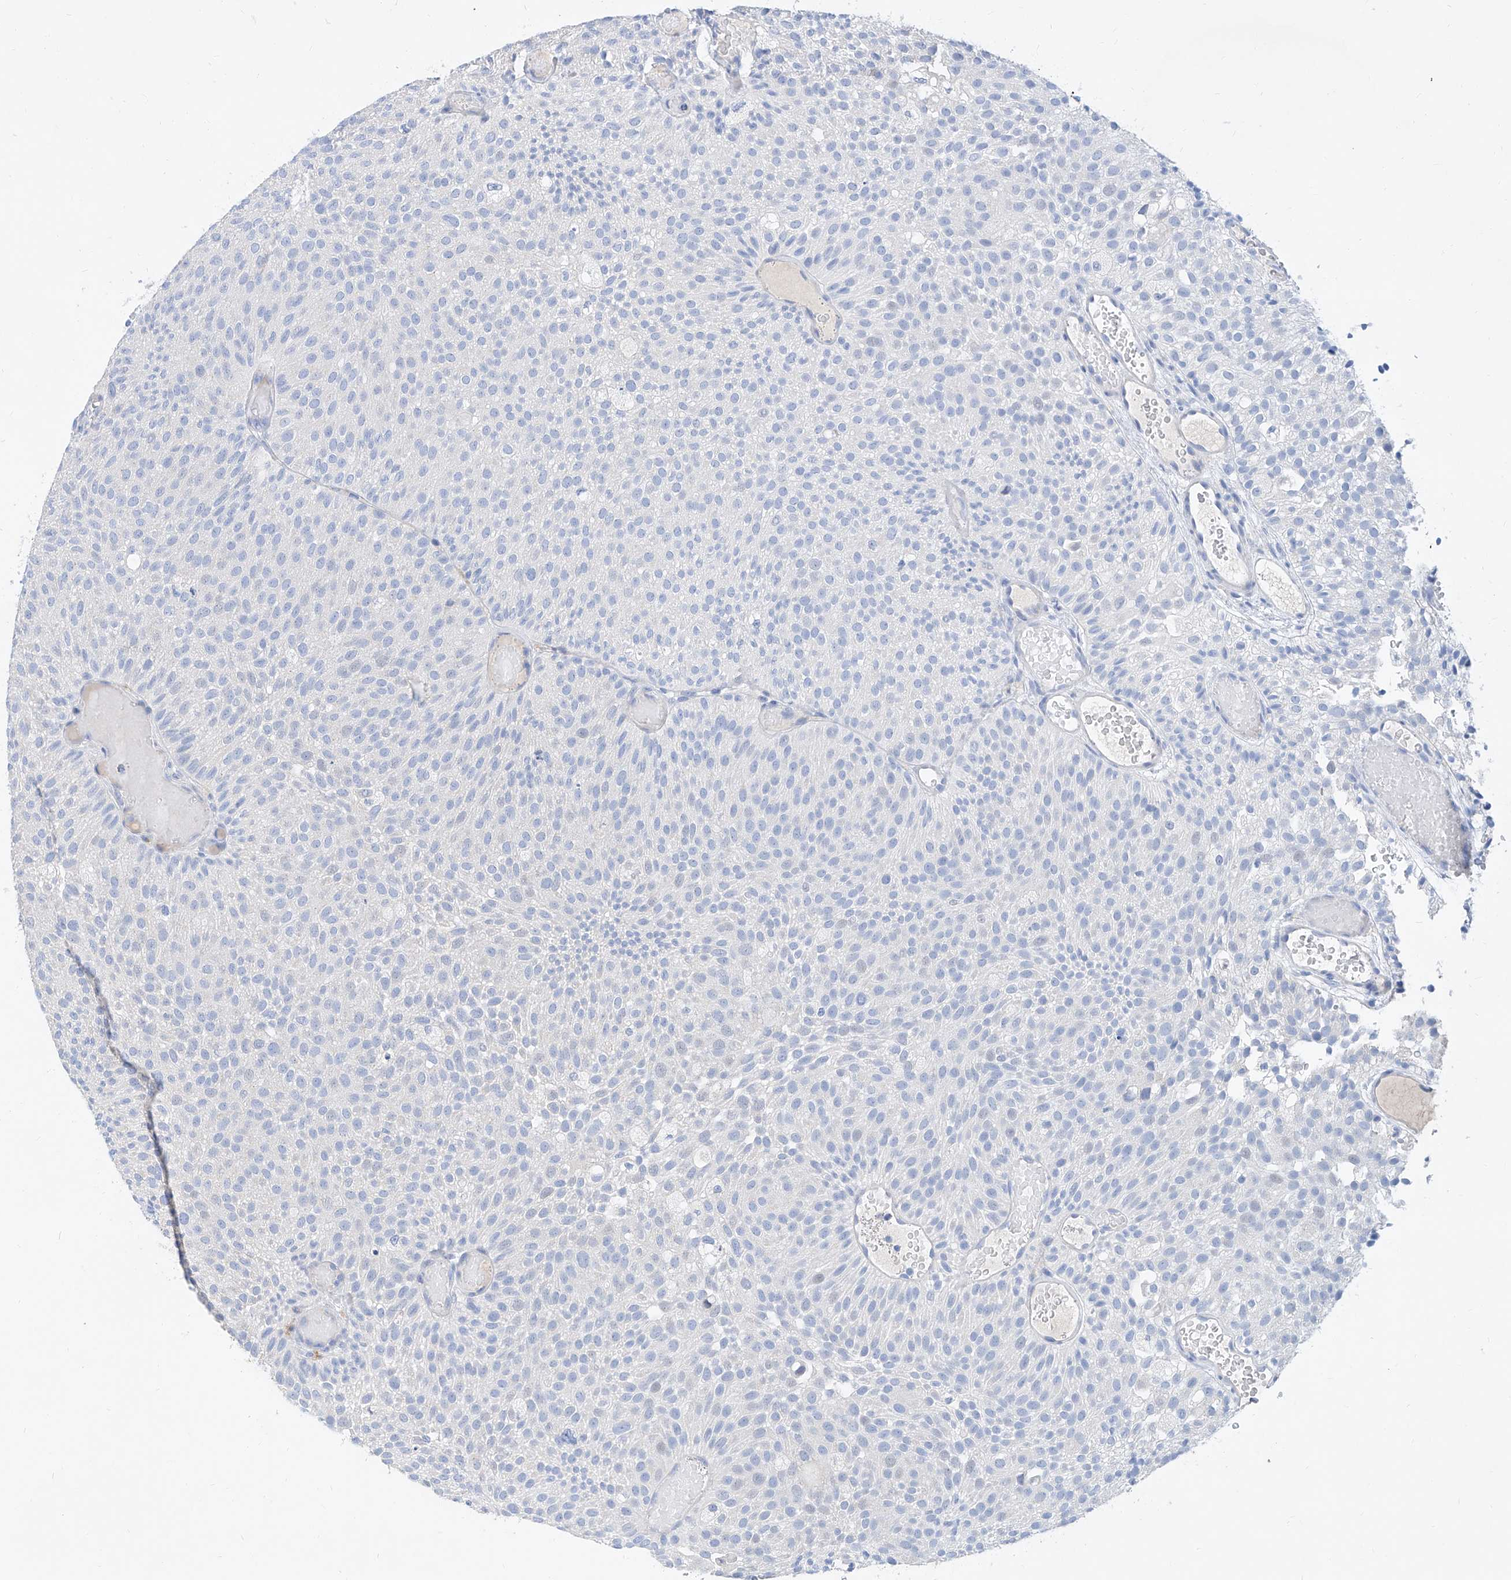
{"staining": {"intensity": "negative", "quantity": "none", "location": "none"}, "tissue": "urothelial cancer", "cell_type": "Tumor cells", "image_type": "cancer", "snomed": [{"axis": "morphology", "description": "Urothelial carcinoma, Low grade"}, {"axis": "topography", "description": "Urinary bladder"}], "caption": "High power microscopy micrograph of an immunohistochemistry photomicrograph of urothelial cancer, revealing no significant expression in tumor cells. (DAB (3,3'-diaminobenzidine) IHC with hematoxylin counter stain).", "gene": "SLC25A29", "patient": {"sex": "male", "age": 78}}